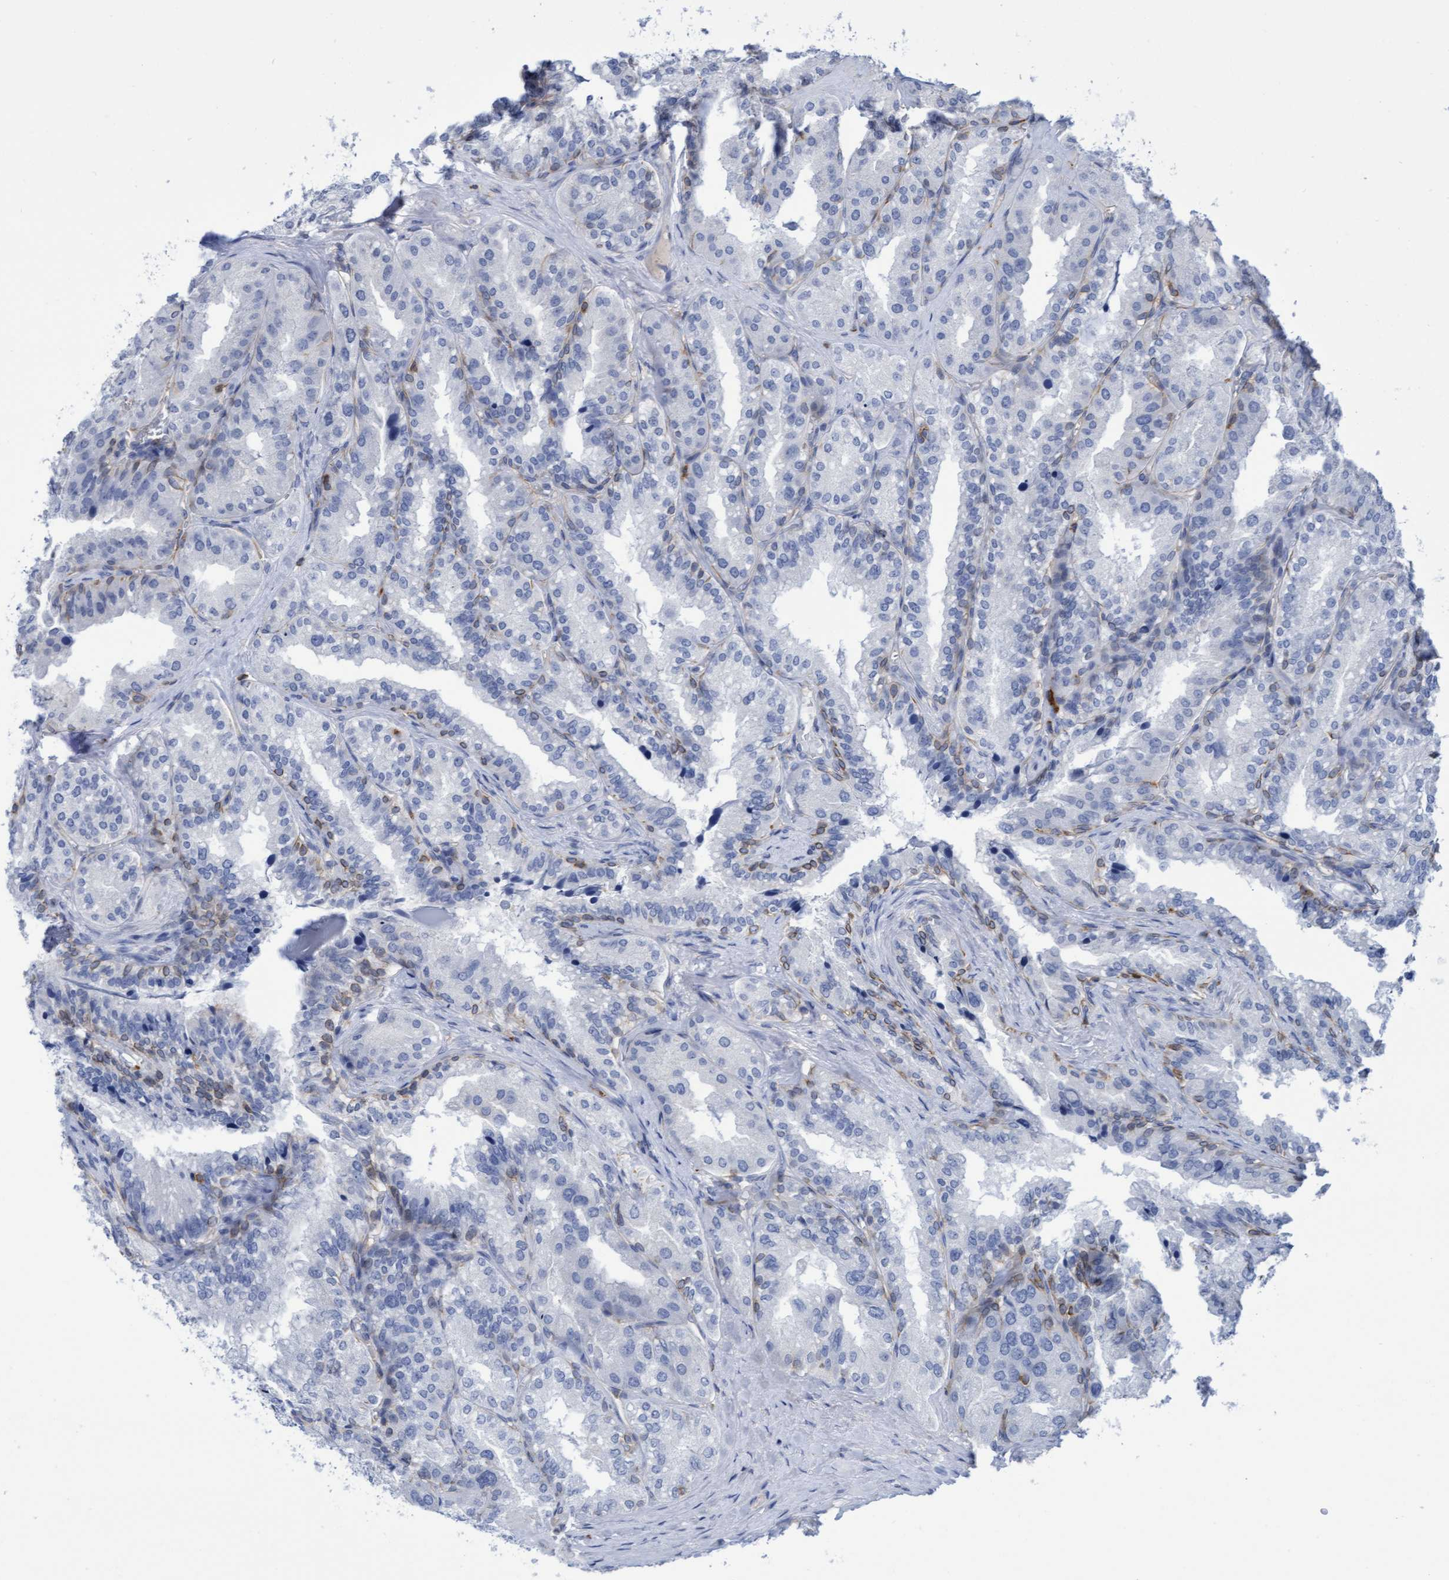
{"staining": {"intensity": "negative", "quantity": "none", "location": "none"}, "tissue": "seminal vesicle", "cell_type": "Glandular cells", "image_type": "normal", "snomed": [{"axis": "morphology", "description": "Normal tissue, NOS"}, {"axis": "topography", "description": "Prostate"}, {"axis": "topography", "description": "Seminal veicle"}], "caption": "This is a histopathology image of immunohistochemistry staining of normal seminal vesicle, which shows no staining in glandular cells. (DAB IHC, high magnification).", "gene": "FNBP1", "patient": {"sex": "male", "age": 51}}